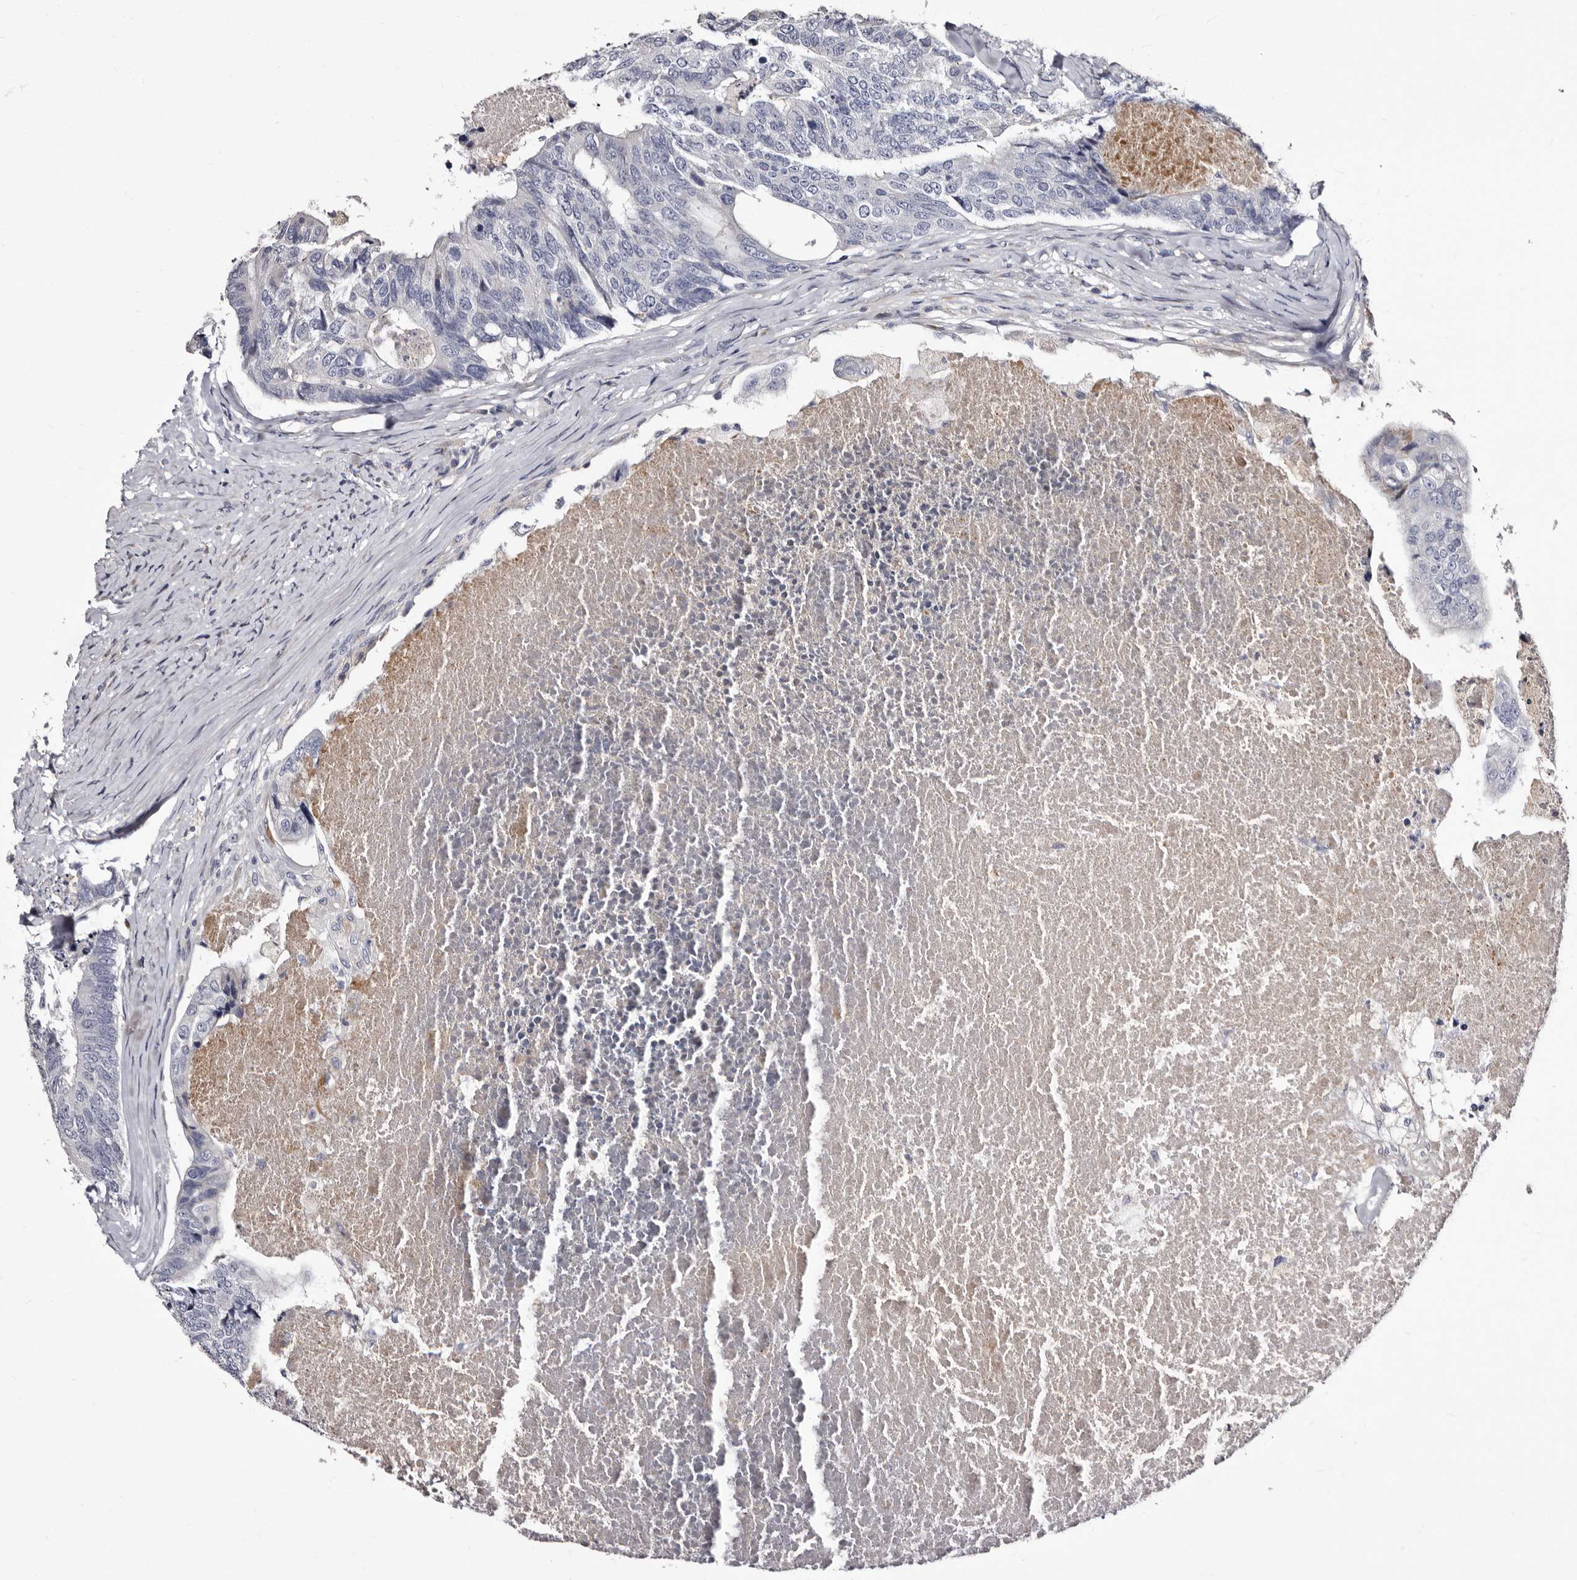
{"staining": {"intensity": "negative", "quantity": "none", "location": "none"}, "tissue": "colorectal cancer", "cell_type": "Tumor cells", "image_type": "cancer", "snomed": [{"axis": "morphology", "description": "Adenocarcinoma, NOS"}, {"axis": "topography", "description": "Colon"}], "caption": "A high-resolution image shows IHC staining of colorectal cancer (adenocarcinoma), which shows no significant staining in tumor cells.", "gene": "AUNIP", "patient": {"sex": "female", "age": 67}}